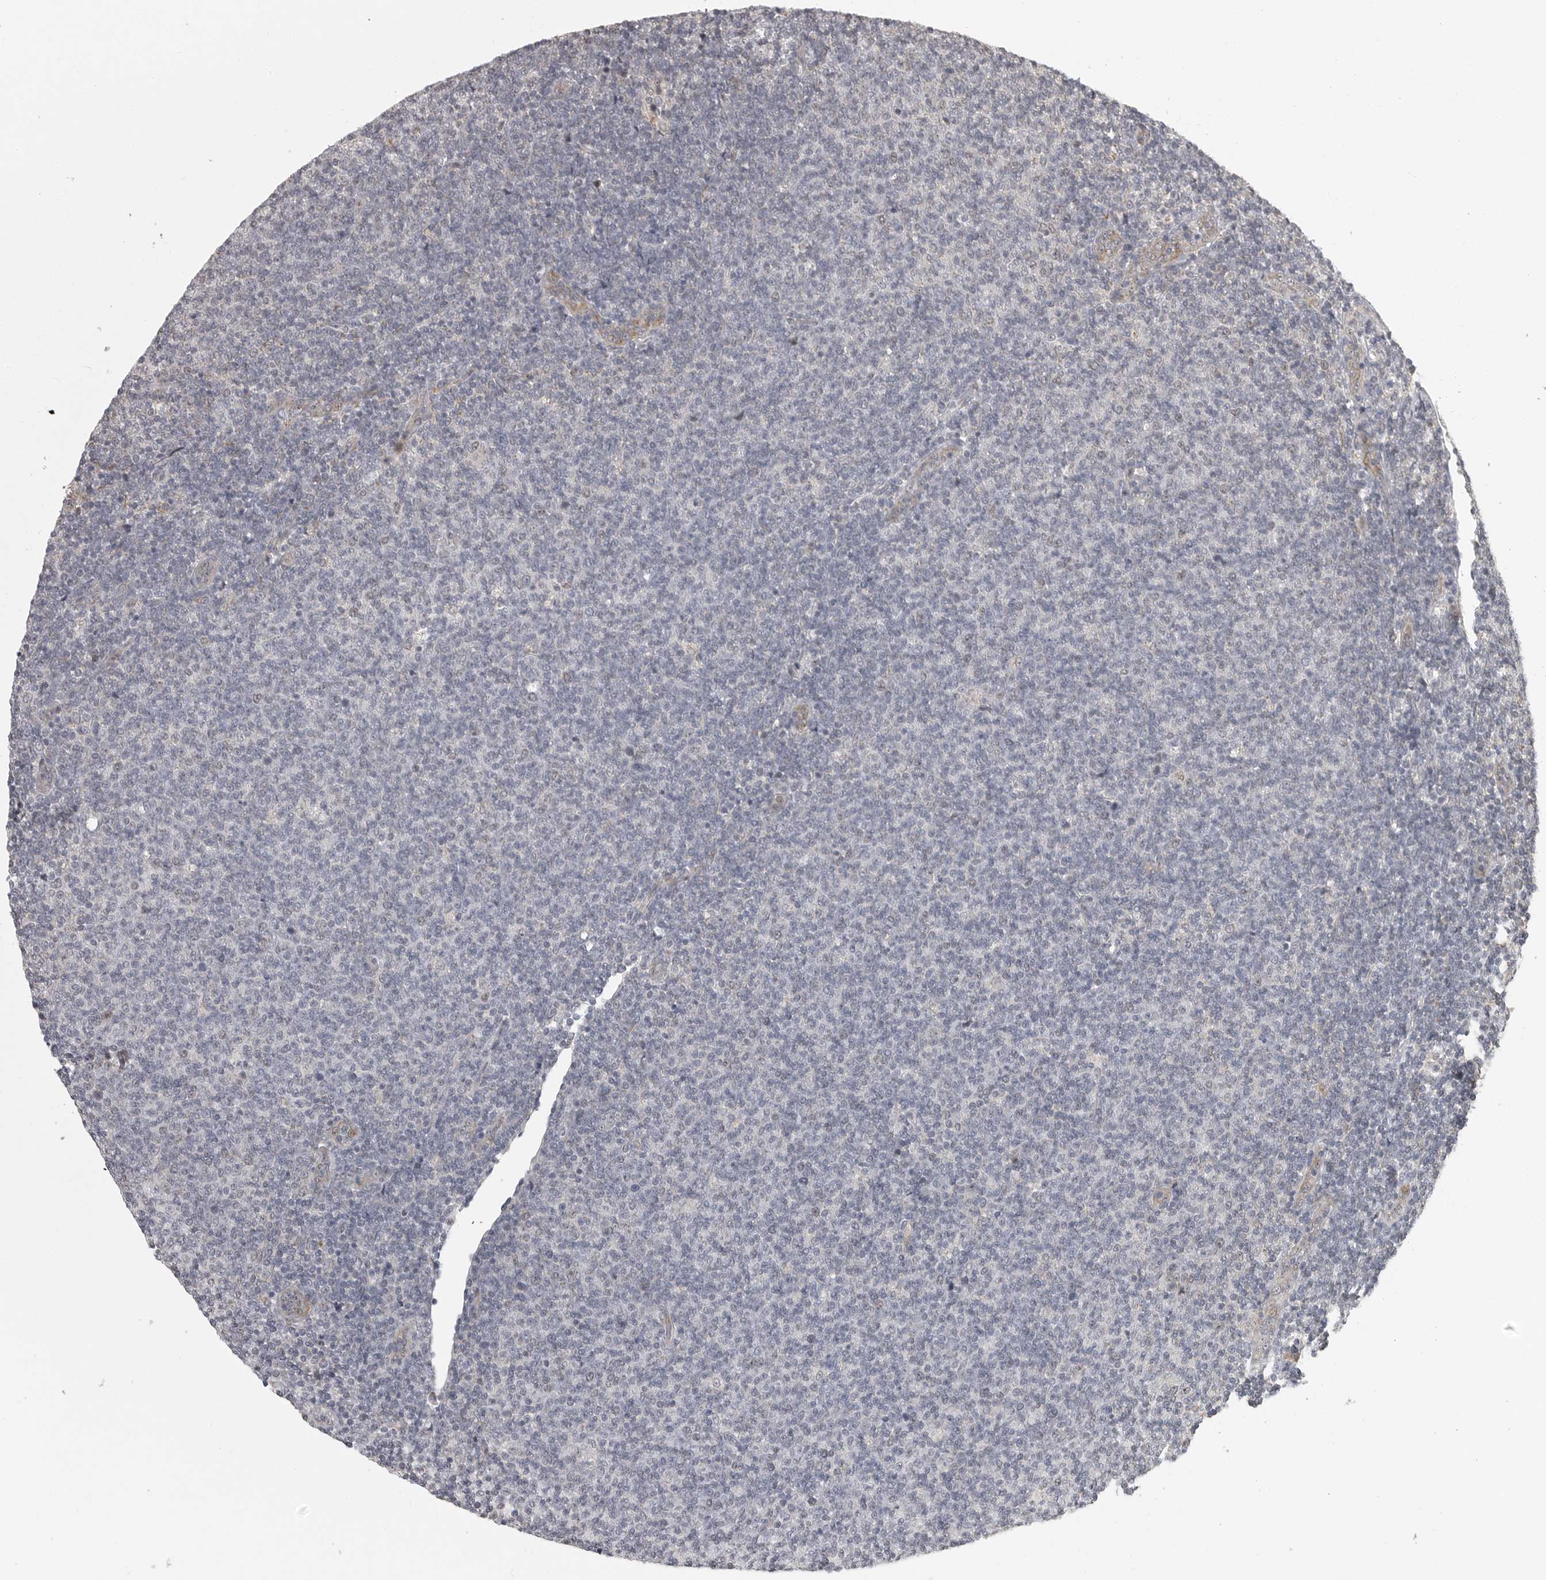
{"staining": {"intensity": "negative", "quantity": "none", "location": "none"}, "tissue": "lymphoma", "cell_type": "Tumor cells", "image_type": "cancer", "snomed": [{"axis": "morphology", "description": "Malignant lymphoma, non-Hodgkin's type, Low grade"}, {"axis": "topography", "description": "Lymph node"}], "caption": "Lymphoma stained for a protein using IHC displays no staining tumor cells.", "gene": "POLE2", "patient": {"sex": "male", "age": 66}}